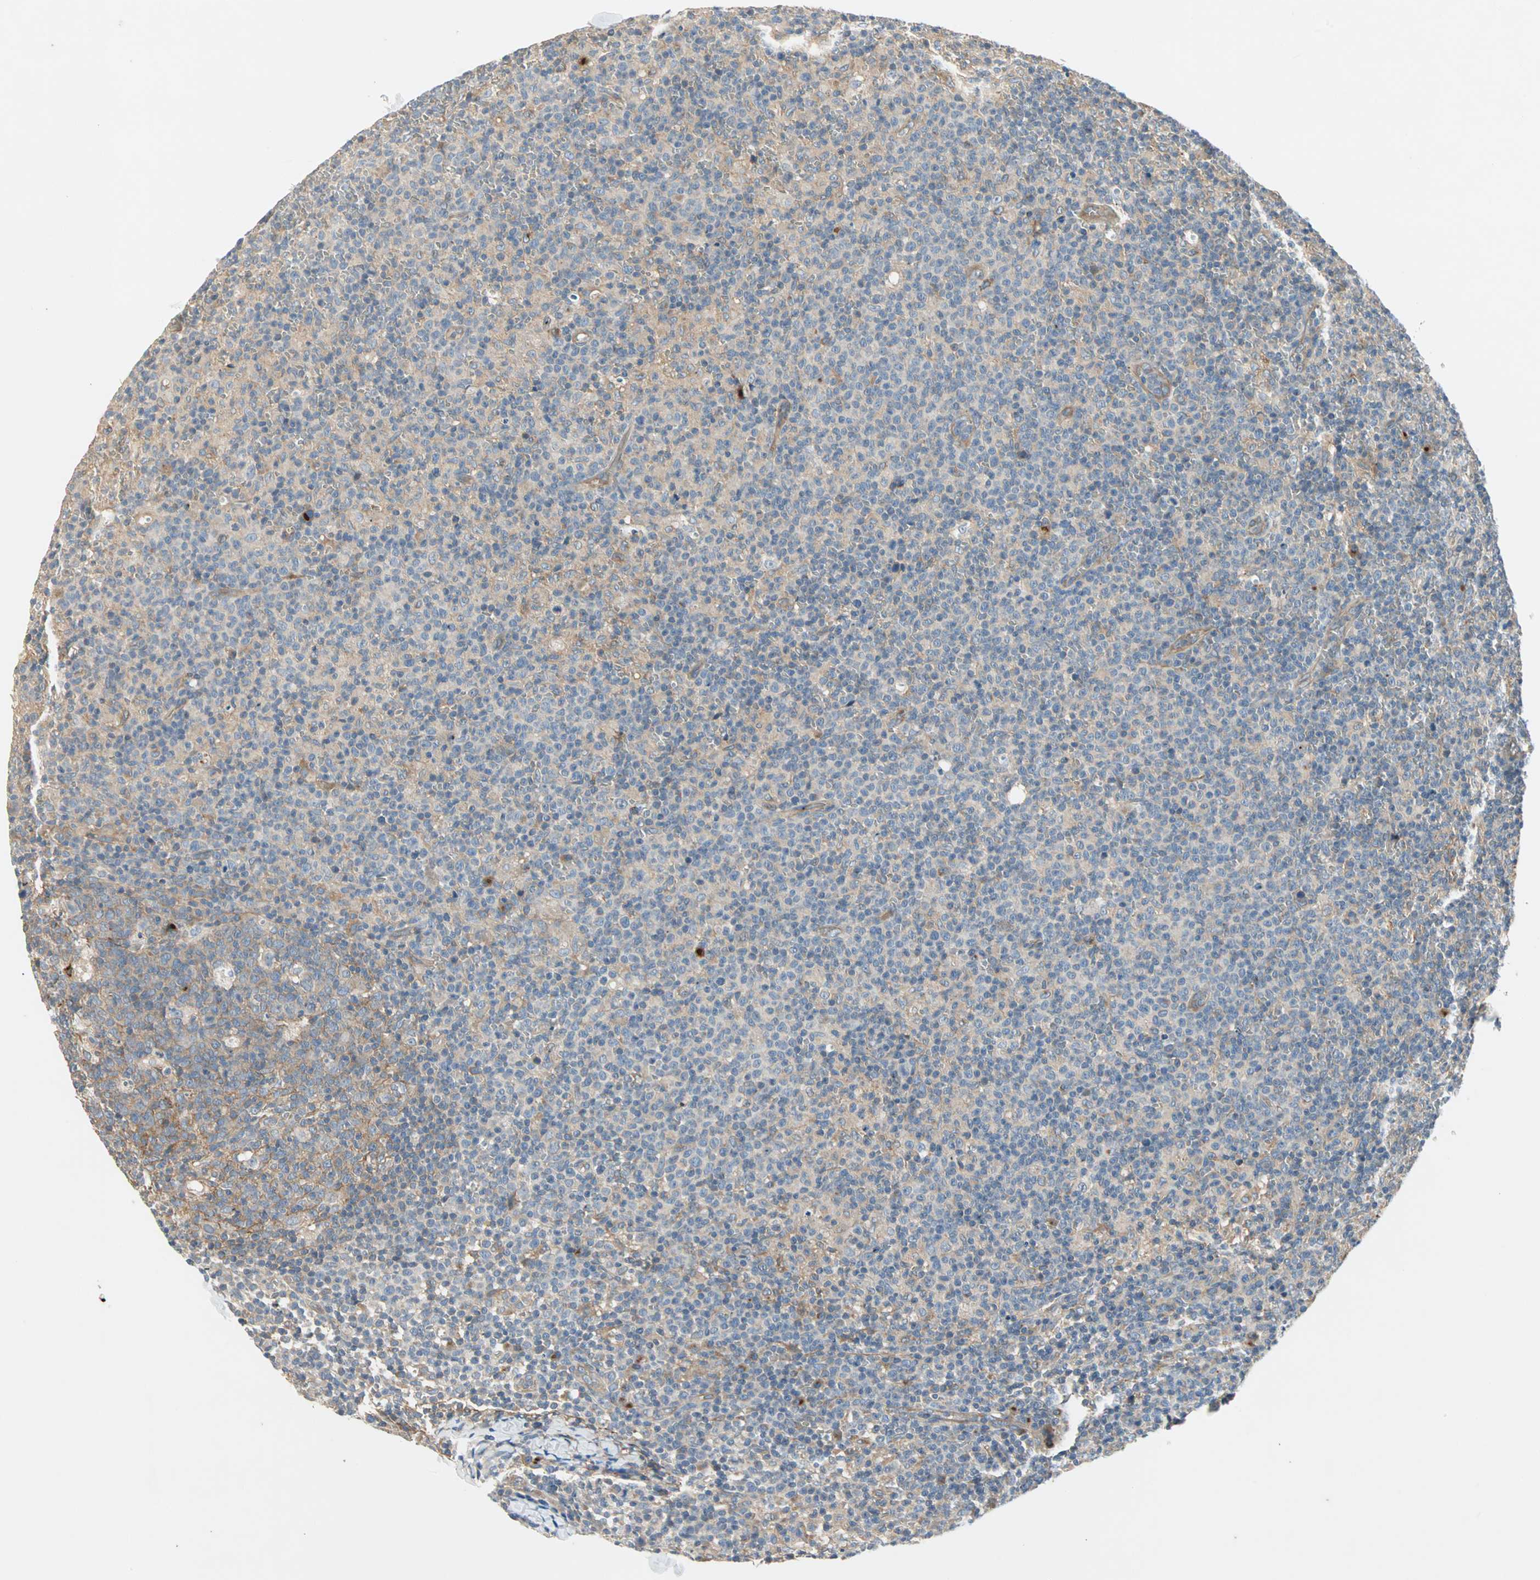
{"staining": {"intensity": "weak", "quantity": "<25%", "location": "cytoplasmic/membranous"}, "tissue": "lymph node", "cell_type": "Germinal center cells", "image_type": "normal", "snomed": [{"axis": "morphology", "description": "Normal tissue, NOS"}, {"axis": "morphology", "description": "Inflammation, NOS"}, {"axis": "topography", "description": "Lymph node"}], "caption": "This is a photomicrograph of immunohistochemistry staining of normal lymph node, which shows no expression in germinal center cells. The staining is performed using DAB (3,3'-diaminobenzidine) brown chromogen with nuclei counter-stained in using hematoxylin.", "gene": "PDE8A", "patient": {"sex": "male", "age": 55}}